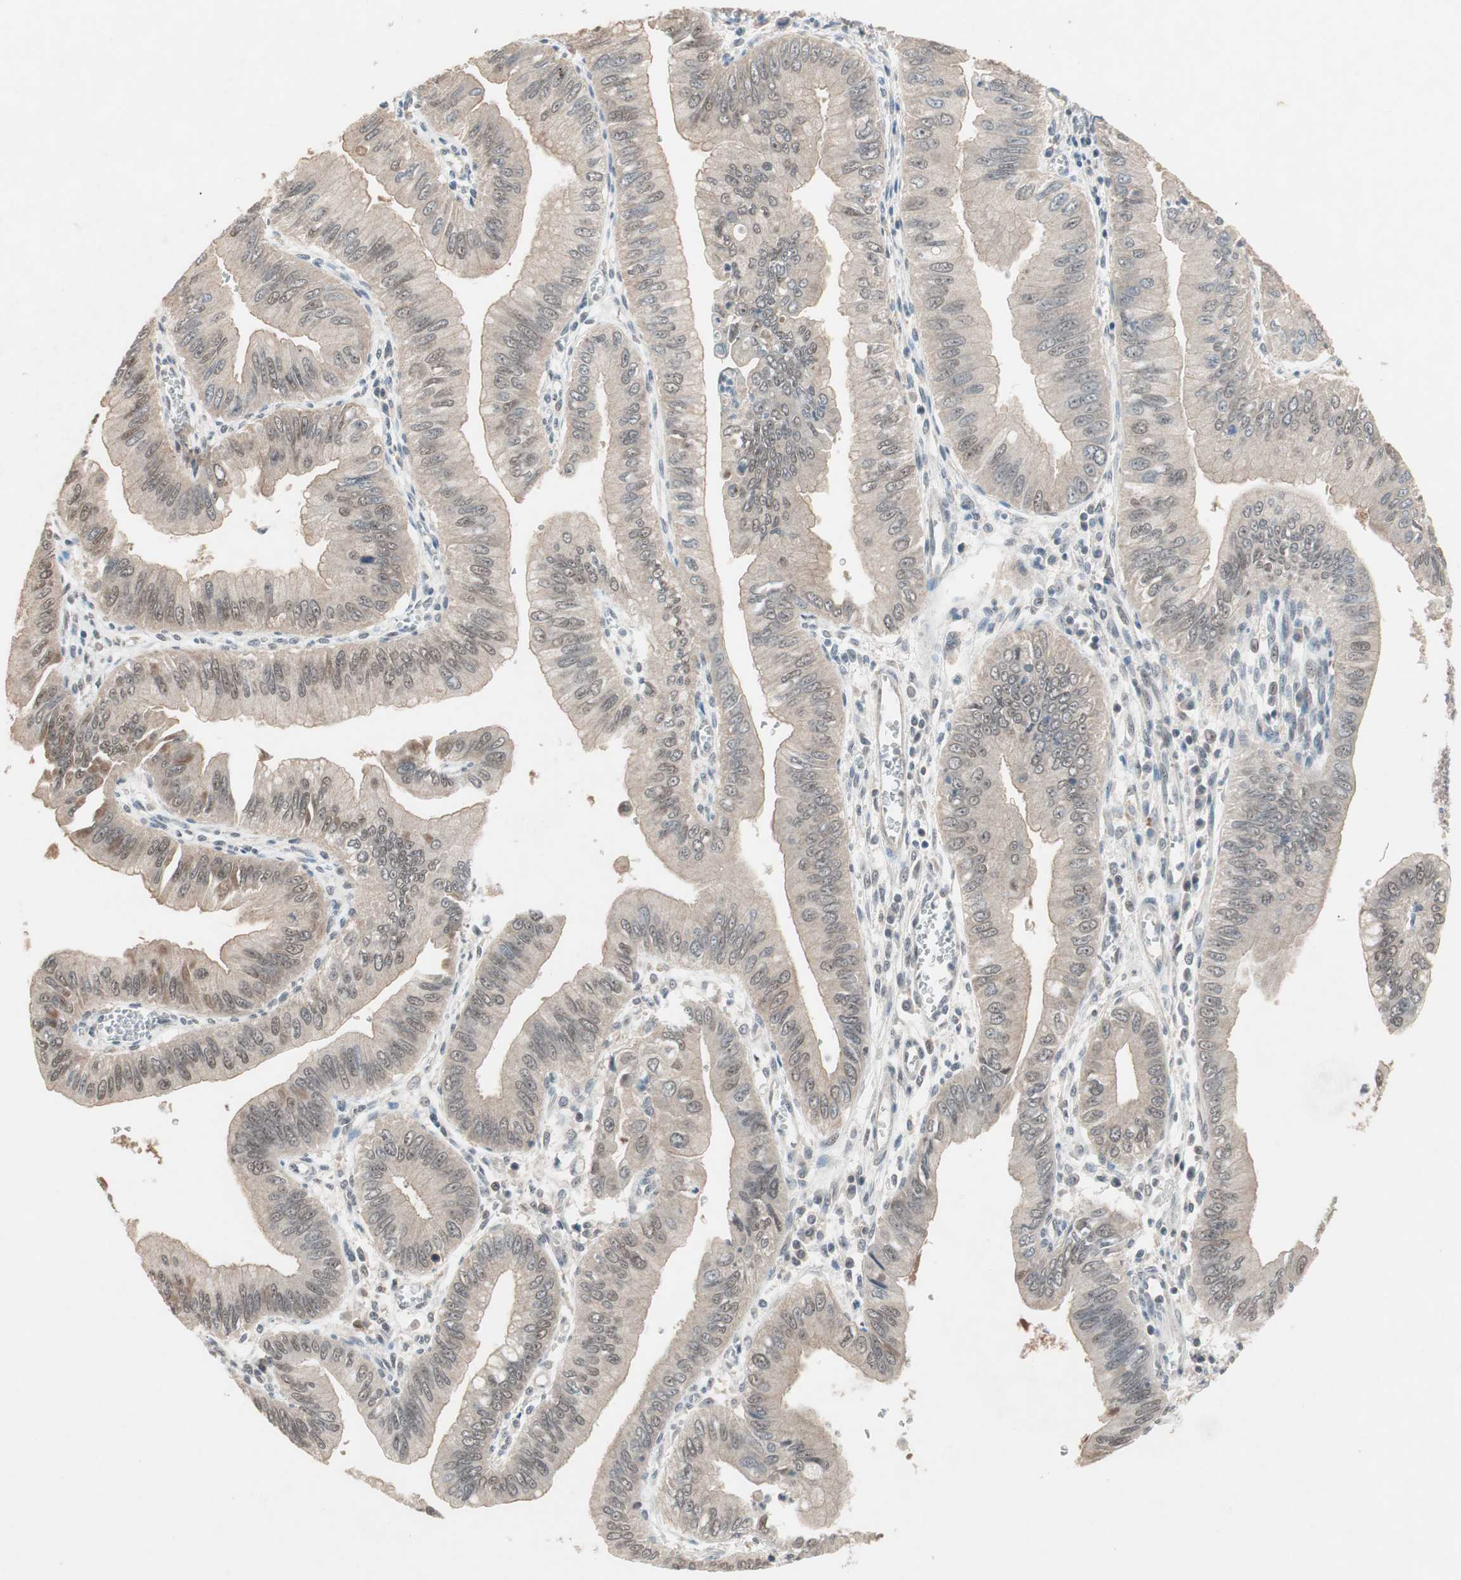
{"staining": {"intensity": "moderate", "quantity": ">75%", "location": "cytoplasmic/membranous,nuclear"}, "tissue": "pancreatic cancer", "cell_type": "Tumor cells", "image_type": "cancer", "snomed": [{"axis": "morphology", "description": "Normal tissue, NOS"}, {"axis": "topography", "description": "Lymph node"}], "caption": "Human pancreatic cancer stained with a protein marker demonstrates moderate staining in tumor cells.", "gene": "GART", "patient": {"sex": "male", "age": 50}}